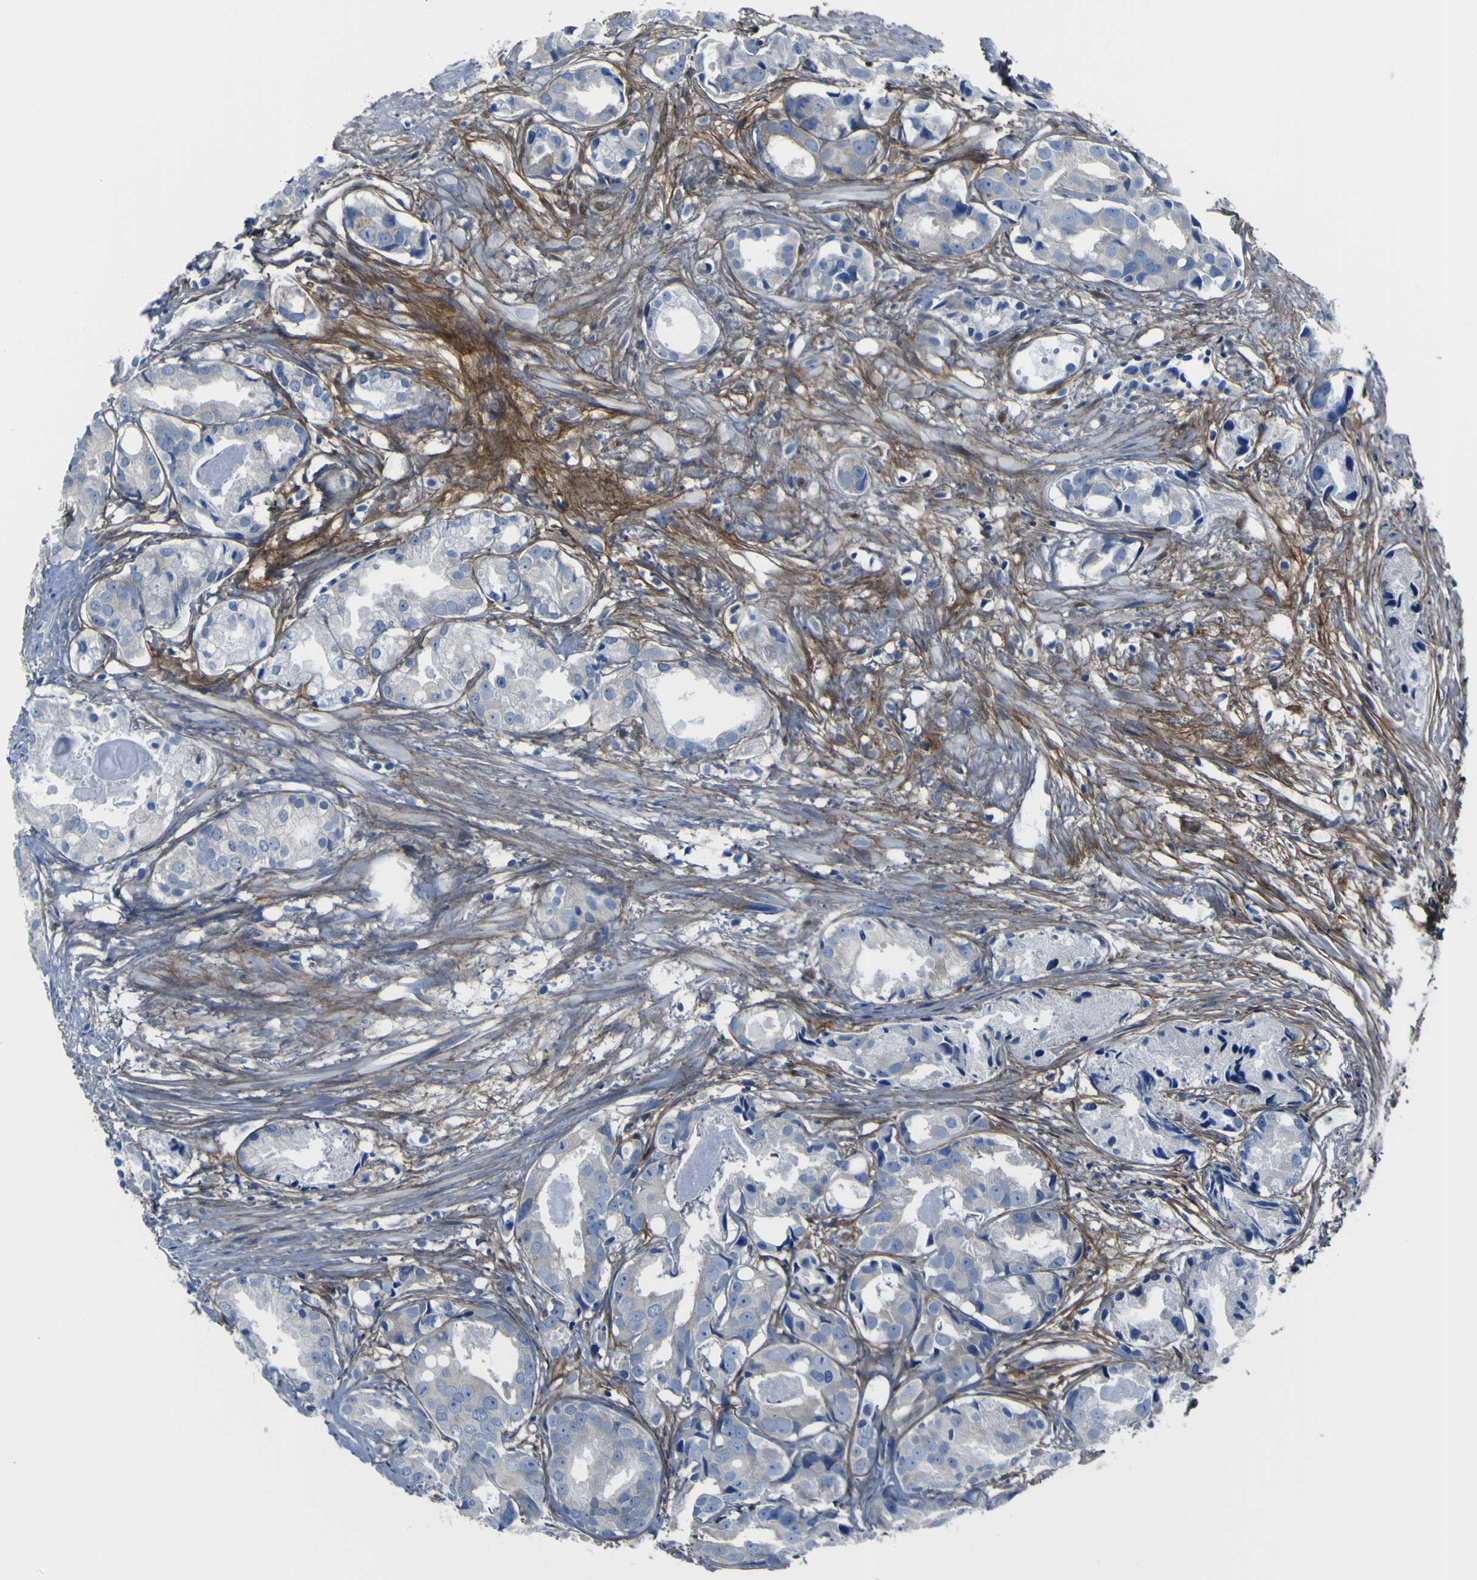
{"staining": {"intensity": "negative", "quantity": "none", "location": "none"}, "tissue": "prostate cancer", "cell_type": "Tumor cells", "image_type": "cancer", "snomed": [{"axis": "morphology", "description": "Adenocarcinoma, Low grade"}, {"axis": "topography", "description": "Prostate"}], "caption": "High power microscopy image of an immunohistochemistry (IHC) image of prostate cancer (low-grade adenocarcinoma), revealing no significant staining in tumor cells.", "gene": "LRRN1", "patient": {"sex": "male", "age": 72}}